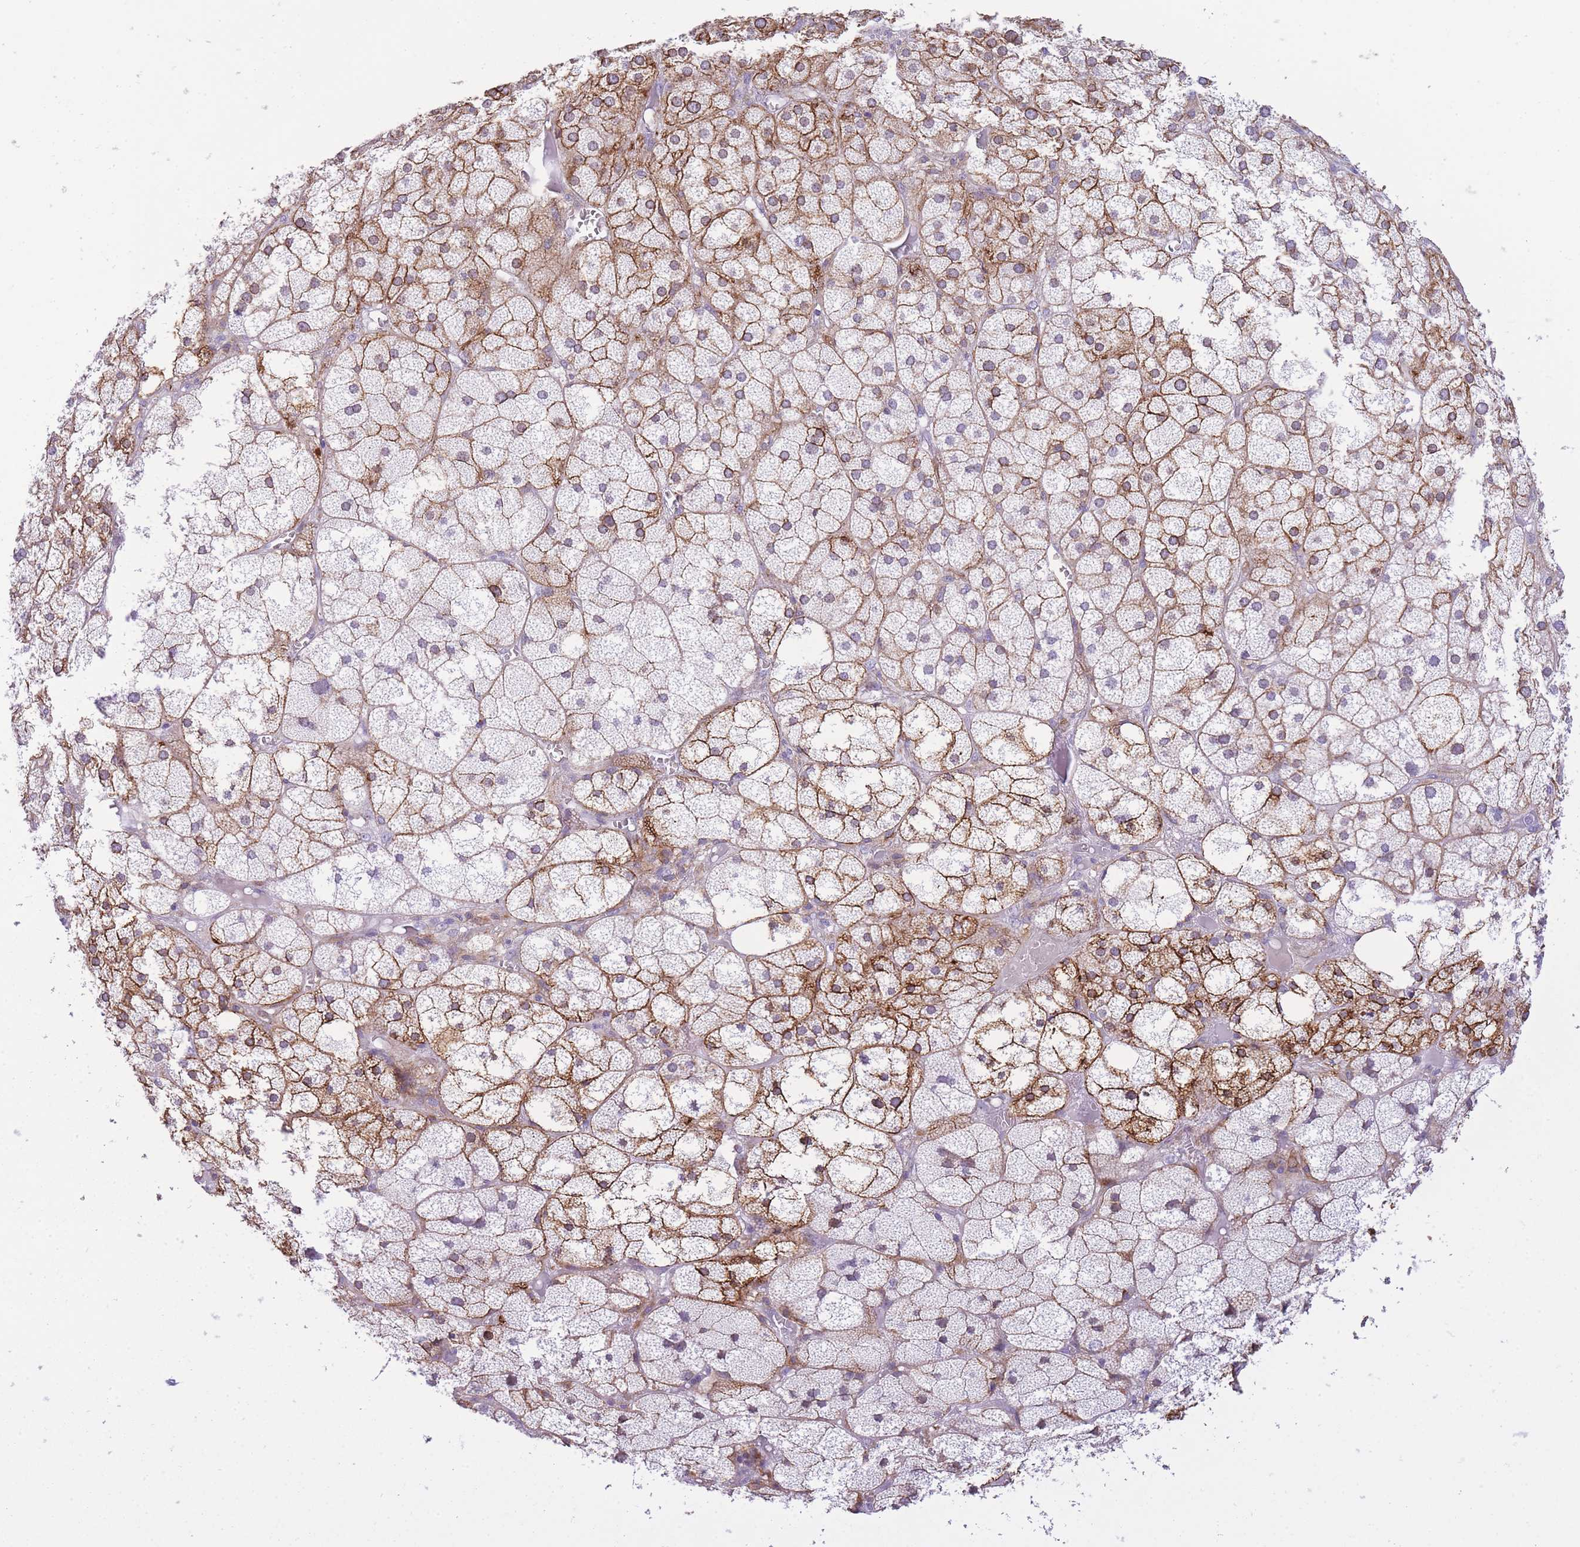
{"staining": {"intensity": "moderate", "quantity": "25%-75%", "location": "cytoplasmic/membranous"}, "tissue": "adrenal gland", "cell_type": "Glandular cells", "image_type": "normal", "snomed": [{"axis": "morphology", "description": "Normal tissue, NOS"}, {"axis": "topography", "description": "Adrenal gland"}], "caption": "Immunohistochemistry (IHC) of benign adrenal gland exhibits medium levels of moderate cytoplasmic/membranous positivity in approximately 25%-75% of glandular cells.", "gene": "RADX", "patient": {"sex": "female", "age": 61}}